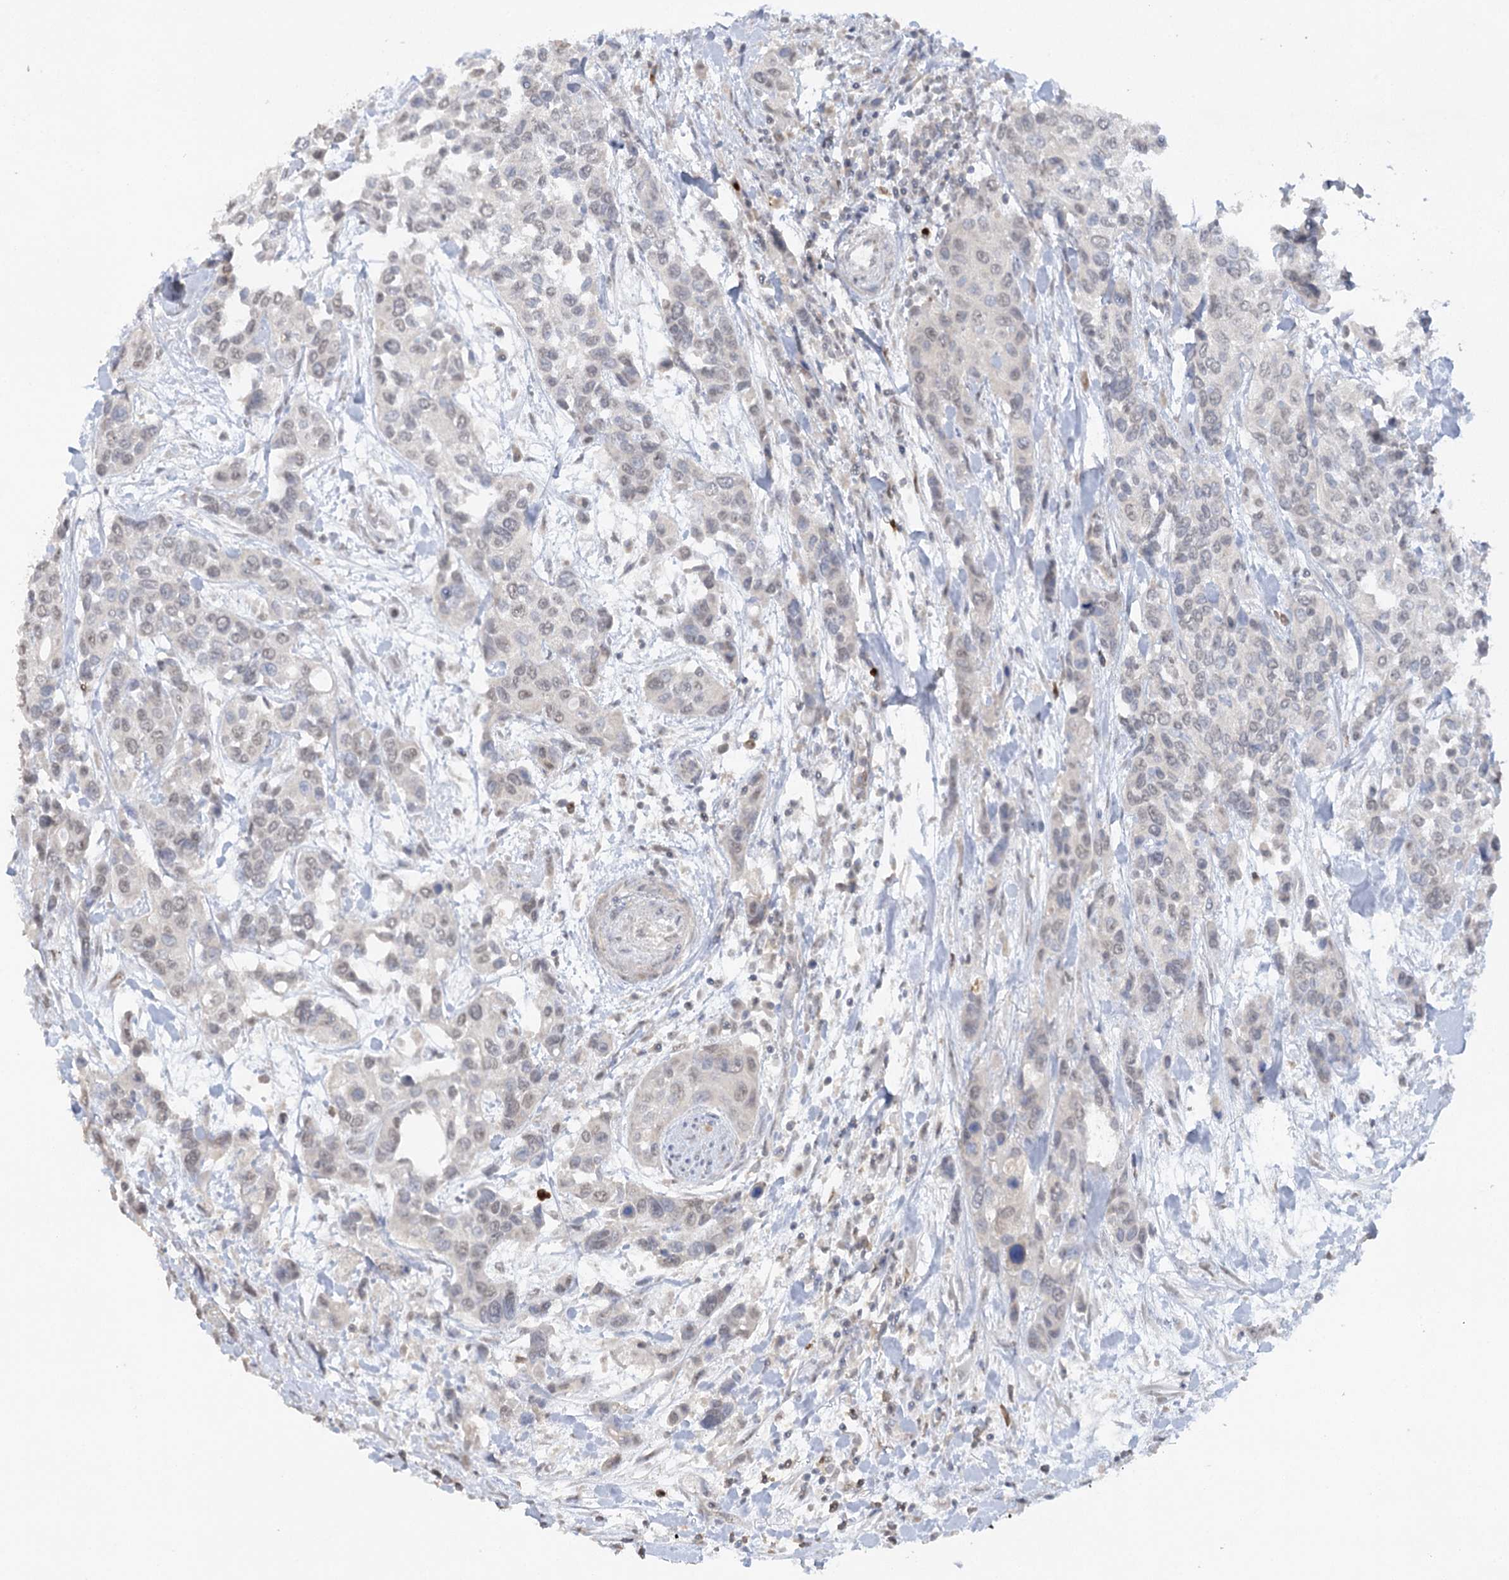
{"staining": {"intensity": "weak", "quantity": "<25%", "location": "nuclear"}, "tissue": "urothelial cancer", "cell_type": "Tumor cells", "image_type": "cancer", "snomed": [{"axis": "morphology", "description": "Normal tissue, NOS"}, {"axis": "morphology", "description": "Urothelial carcinoma, High grade"}, {"axis": "topography", "description": "Vascular tissue"}, {"axis": "topography", "description": "Urinary bladder"}], "caption": "IHC image of neoplastic tissue: urothelial carcinoma (high-grade) stained with DAB demonstrates no significant protein positivity in tumor cells. (DAB (3,3'-diaminobenzidine) immunohistochemistry (IHC) visualized using brightfield microscopy, high magnification).", "gene": "TRAF3IP1", "patient": {"sex": "female", "age": 56}}